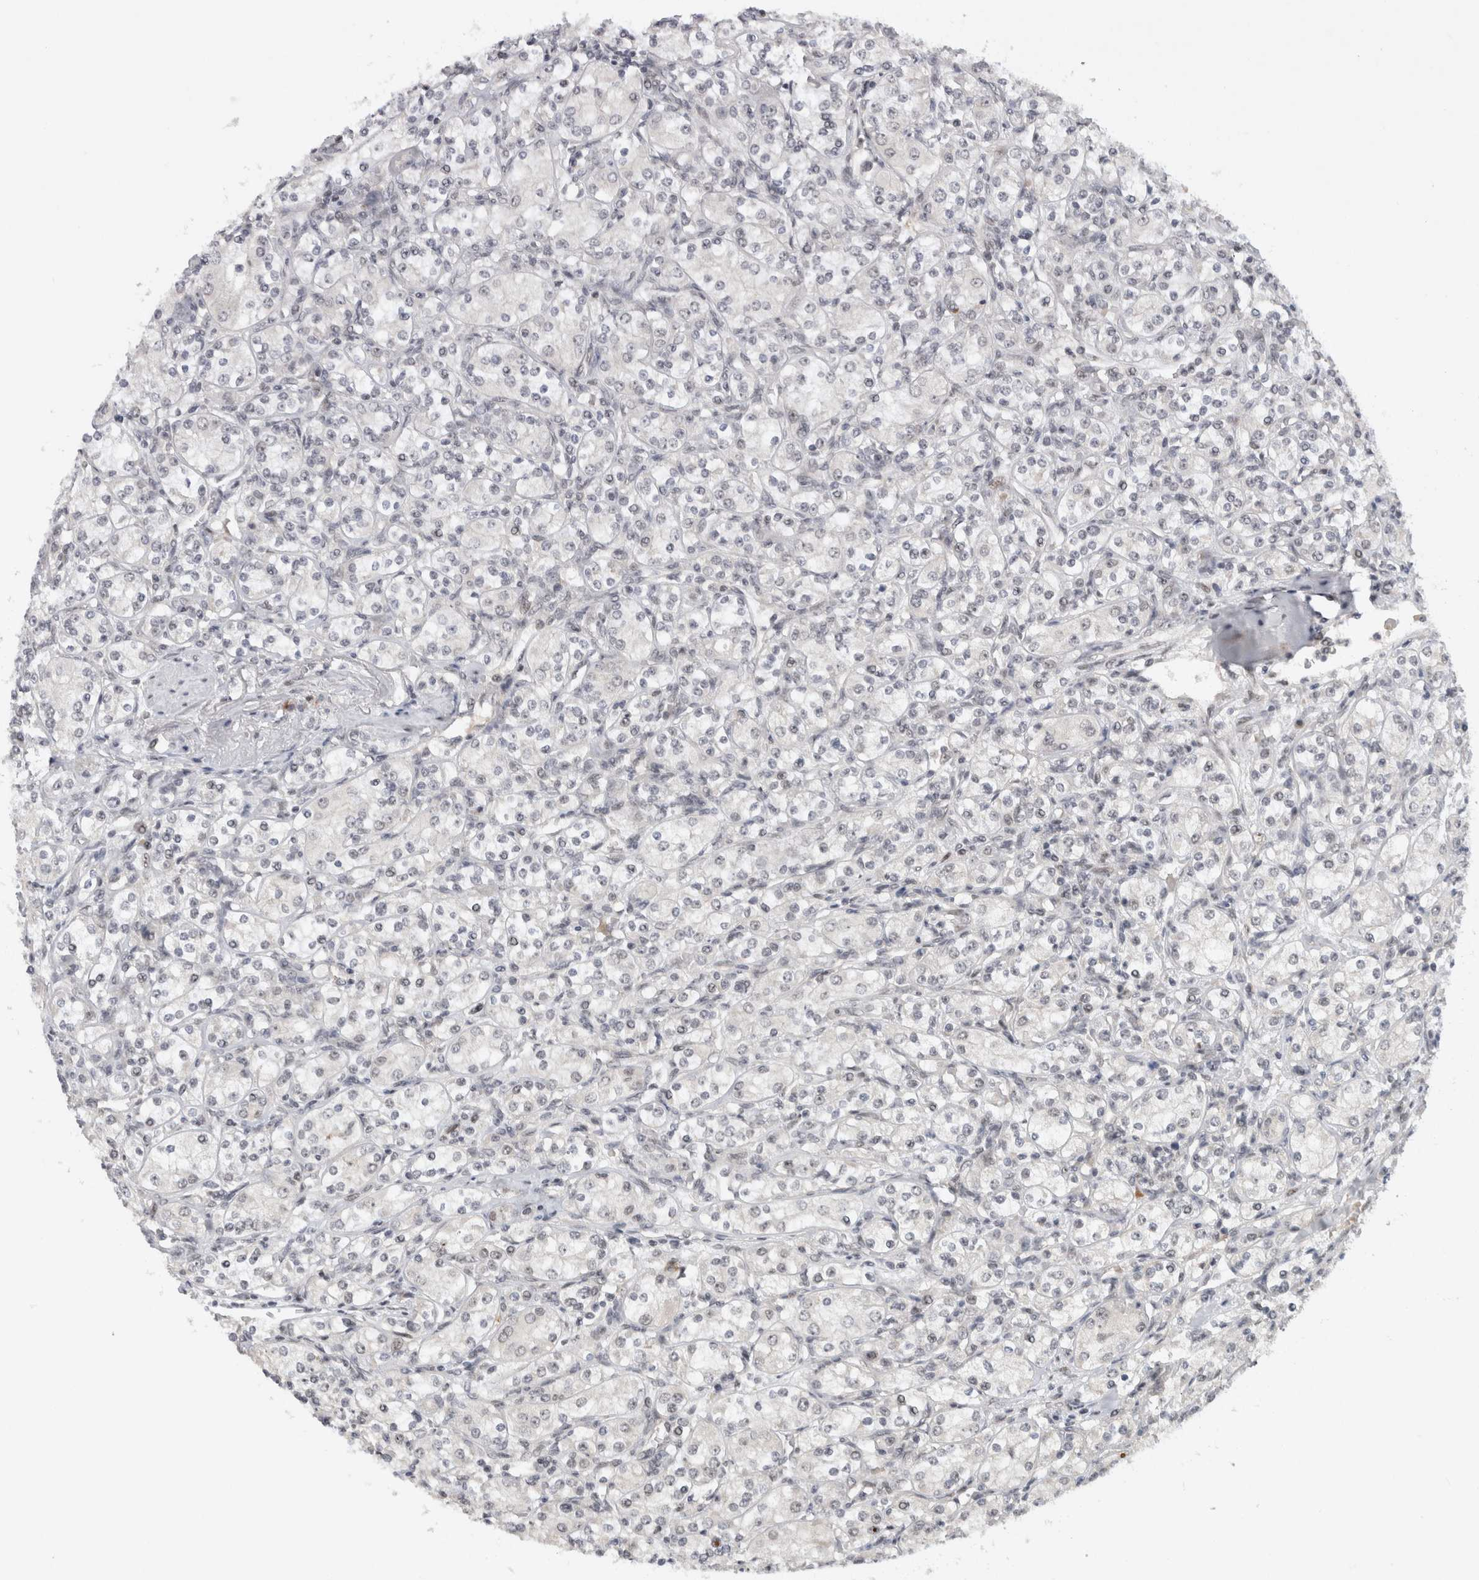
{"staining": {"intensity": "negative", "quantity": "none", "location": "none"}, "tissue": "renal cancer", "cell_type": "Tumor cells", "image_type": "cancer", "snomed": [{"axis": "morphology", "description": "Adenocarcinoma, NOS"}, {"axis": "topography", "description": "Kidney"}], "caption": "This micrograph is of renal cancer (adenocarcinoma) stained with IHC to label a protein in brown with the nuclei are counter-stained blue. There is no expression in tumor cells.", "gene": "HESX1", "patient": {"sex": "male", "age": 77}}